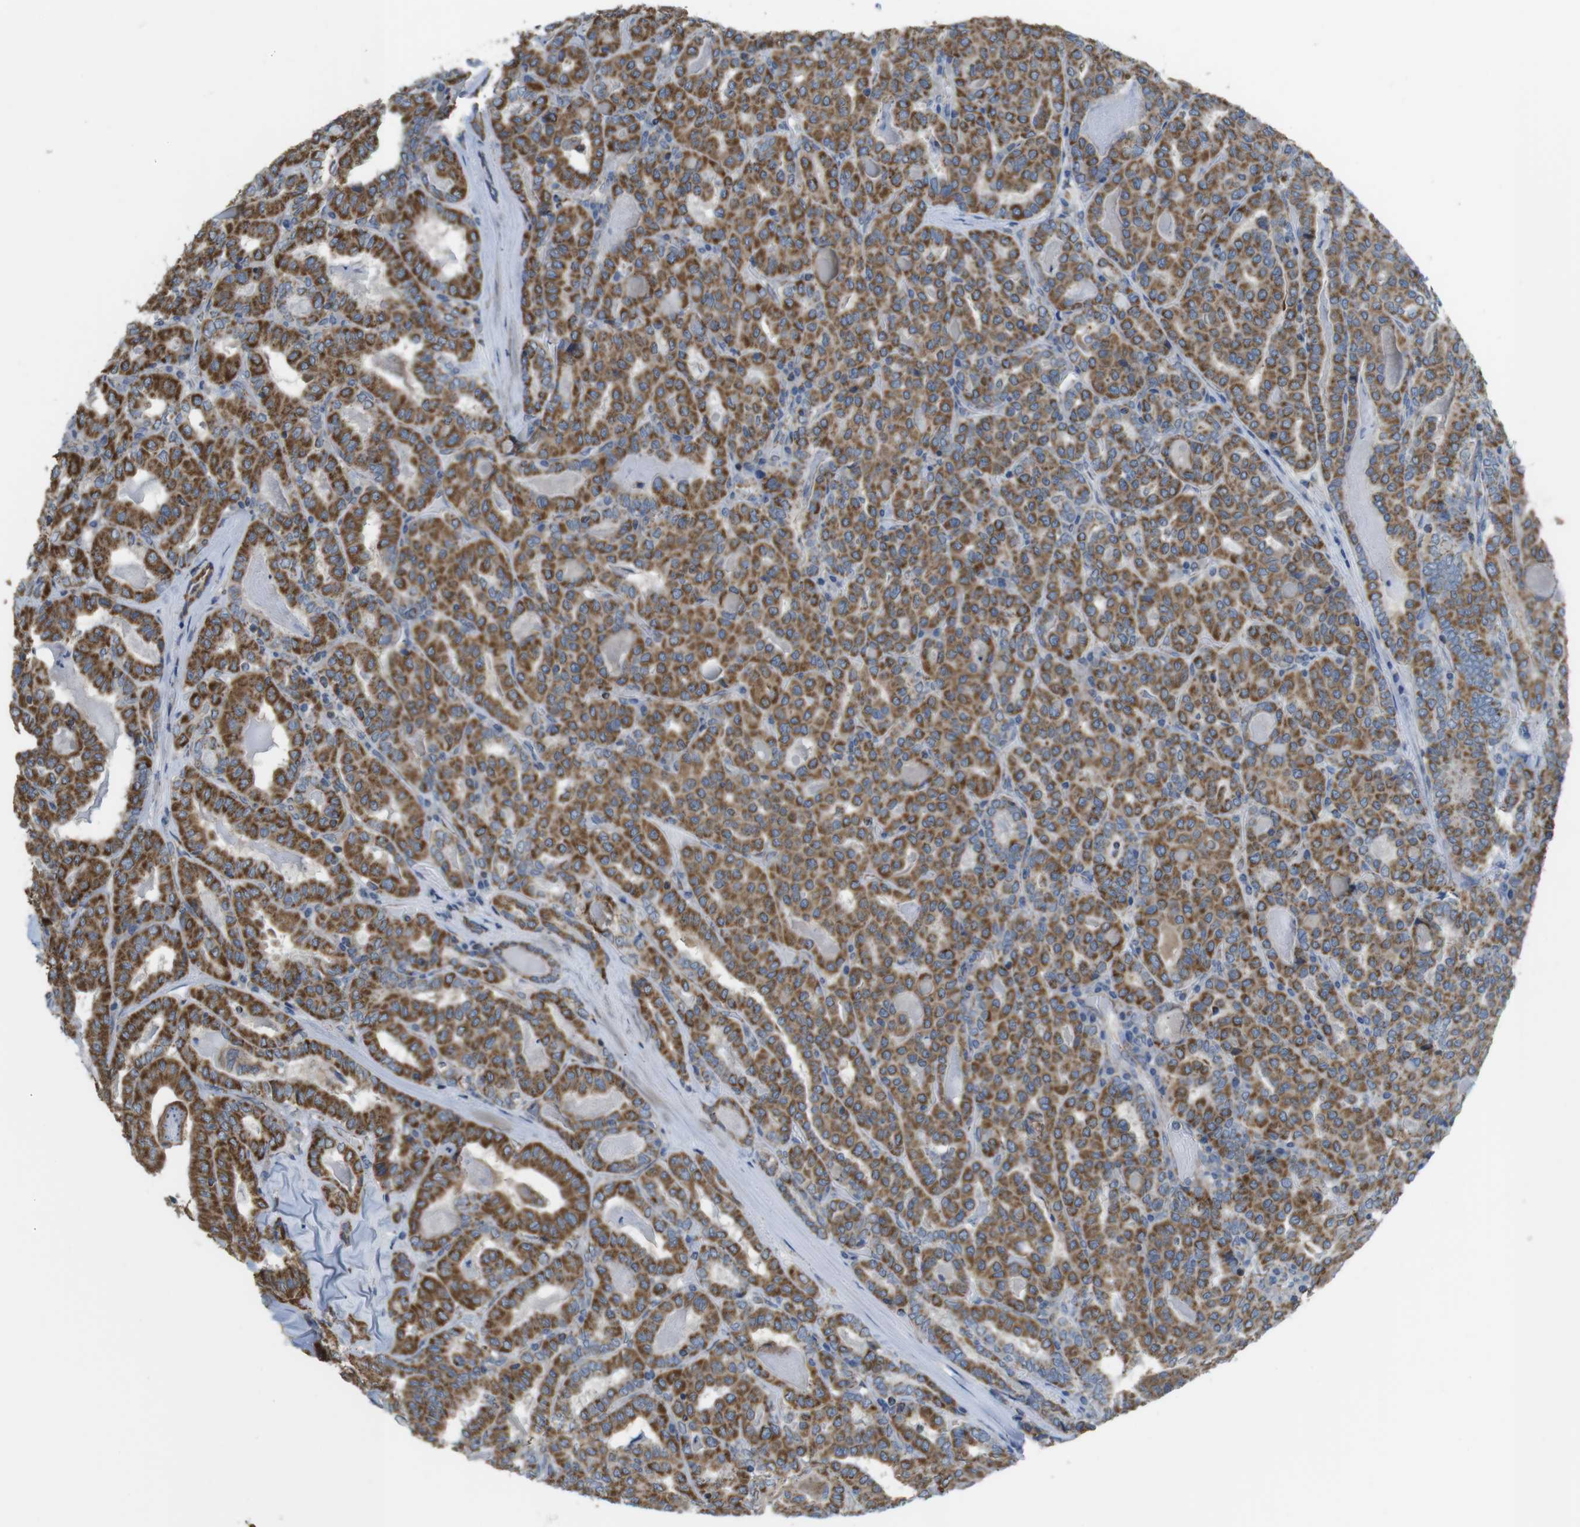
{"staining": {"intensity": "strong", "quantity": ">75%", "location": "cytoplasmic/membranous"}, "tissue": "thyroid cancer", "cell_type": "Tumor cells", "image_type": "cancer", "snomed": [{"axis": "morphology", "description": "Papillary adenocarcinoma, NOS"}, {"axis": "topography", "description": "Thyroid gland"}], "caption": "Protein staining displays strong cytoplasmic/membranous positivity in about >75% of tumor cells in thyroid cancer.", "gene": "GRIK2", "patient": {"sex": "female", "age": 42}}